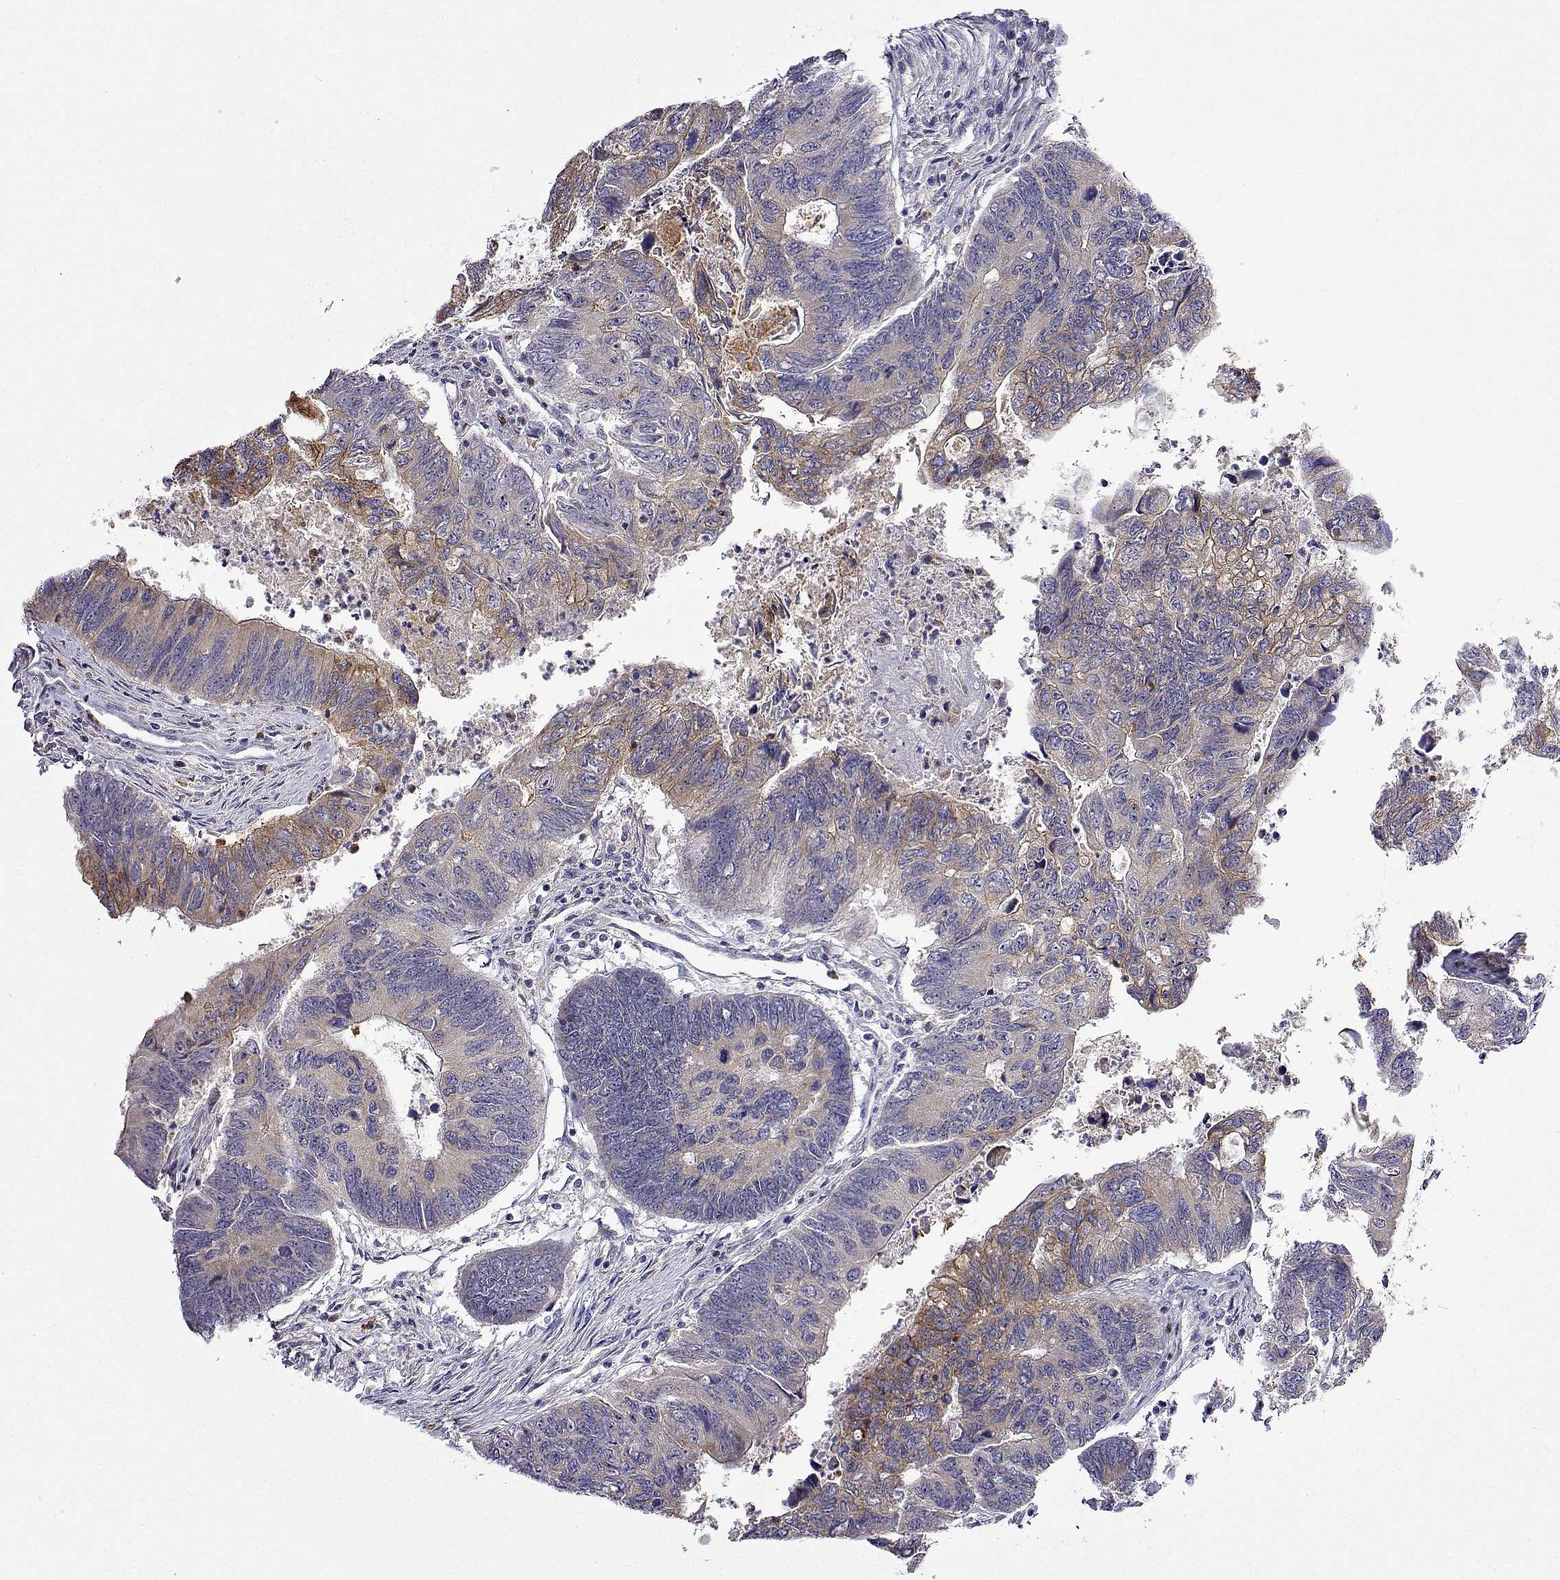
{"staining": {"intensity": "weak", "quantity": "<25%", "location": "cytoplasmic/membranous"}, "tissue": "colorectal cancer", "cell_type": "Tumor cells", "image_type": "cancer", "snomed": [{"axis": "morphology", "description": "Adenocarcinoma, NOS"}, {"axis": "topography", "description": "Colon"}], "caption": "An image of colorectal cancer stained for a protein shows no brown staining in tumor cells.", "gene": "SULT2A1", "patient": {"sex": "female", "age": 67}}